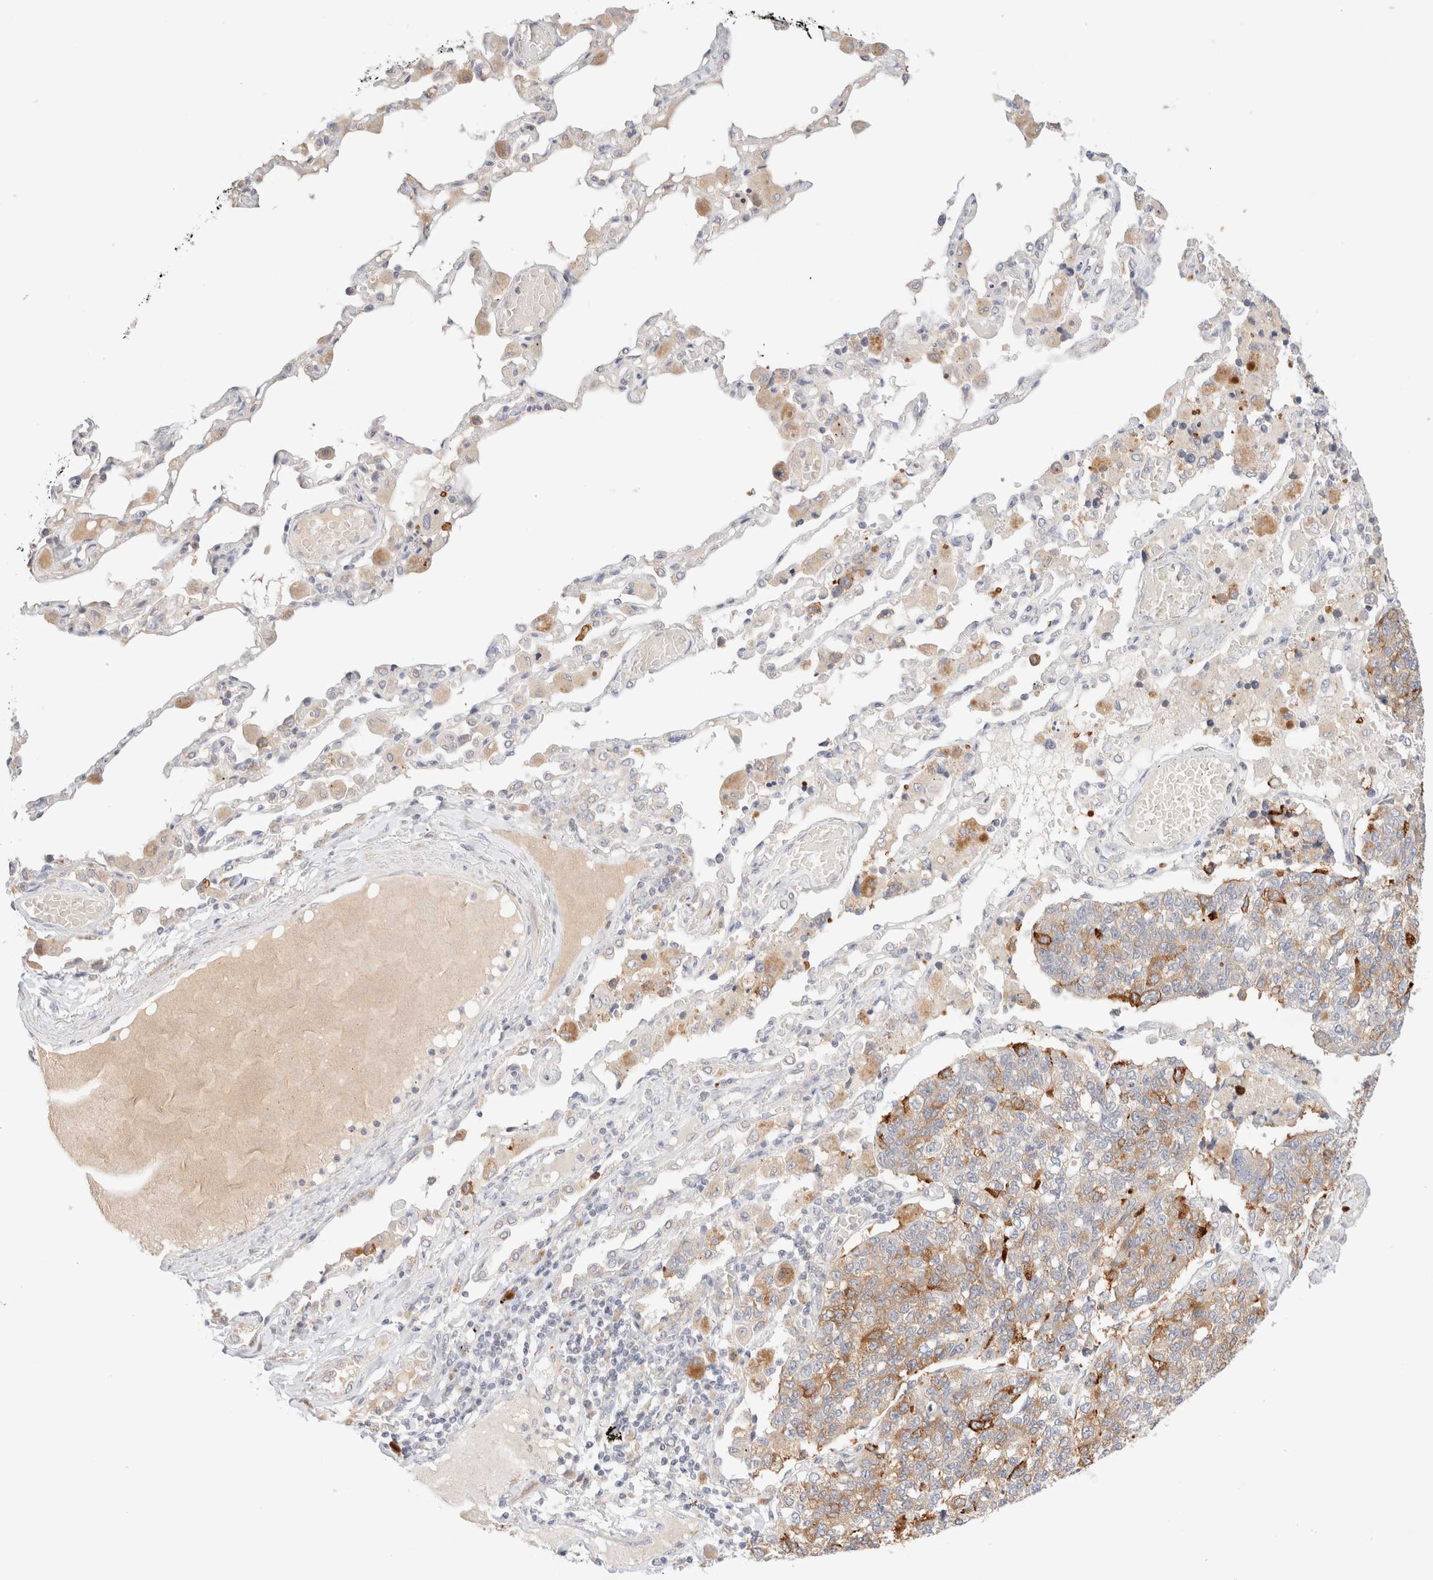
{"staining": {"intensity": "moderate", "quantity": "25%-75%", "location": "cytoplasmic/membranous"}, "tissue": "lung cancer", "cell_type": "Tumor cells", "image_type": "cancer", "snomed": [{"axis": "morphology", "description": "Adenocarcinoma, NOS"}, {"axis": "topography", "description": "Lung"}], "caption": "Human lung cancer (adenocarcinoma) stained for a protein (brown) shows moderate cytoplasmic/membranous positive expression in about 25%-75% of tumor cells.", "gene": "SNTB1", "patient": {"sex": "male", "age": 49}}